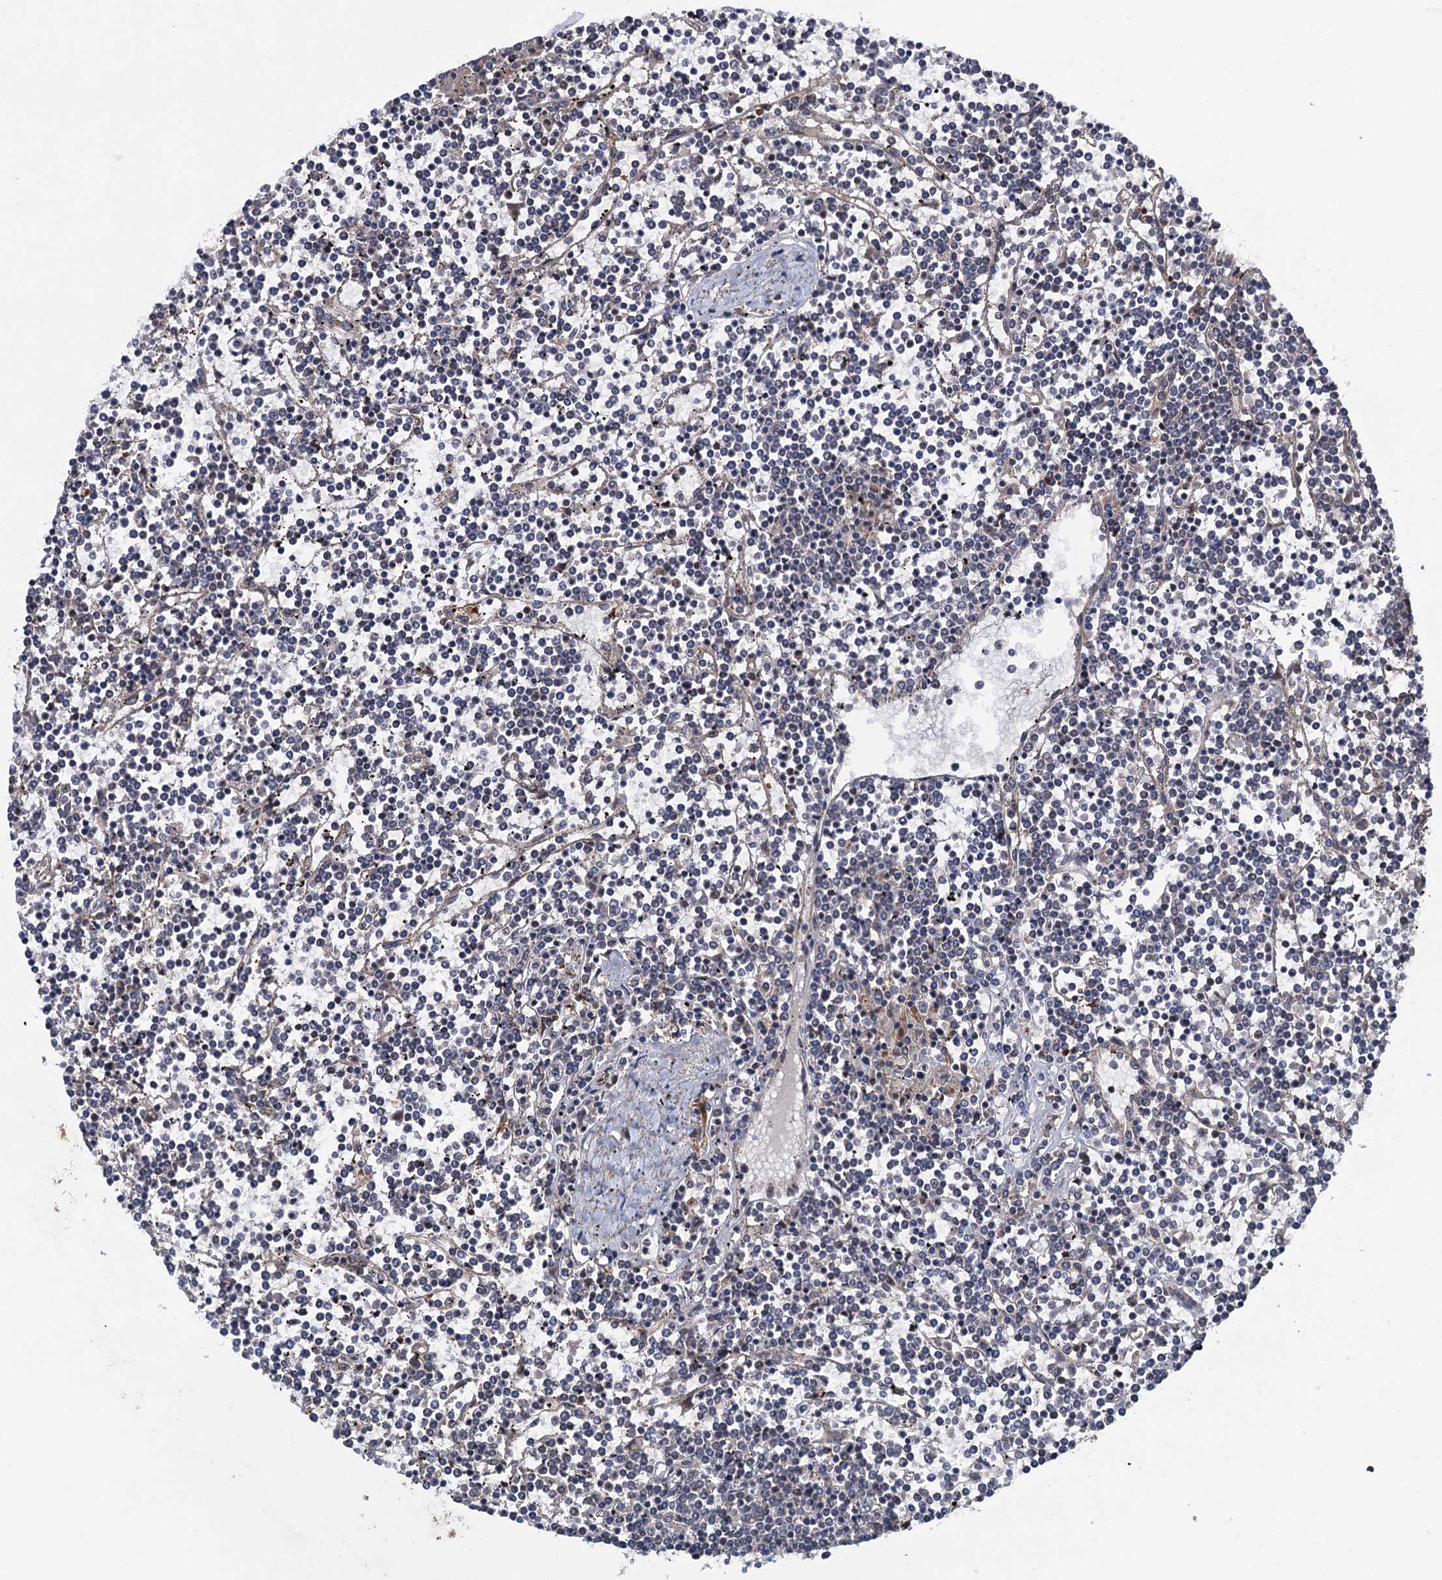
{"staining": {"intensity": "negative", "quantity": "none", "location": "none"}, "tissue": "lymphoma", "cell_type": "Tumor cells", "image_type": "cancer", "snomed": [{"axis": "morphology", "description": "Malignant lymphoma, non-Hodgkin's type, Low grade"}, {"axis": "topography", "description": "Spleen"}], "caption": "Human low-grade malignant lymphoma, non-Hodgkin's type stained for a protein using IHC reveals no expression in tumor cells.", "gene": "HAUS1", "patient": {"sex": "female", "age": 19}}